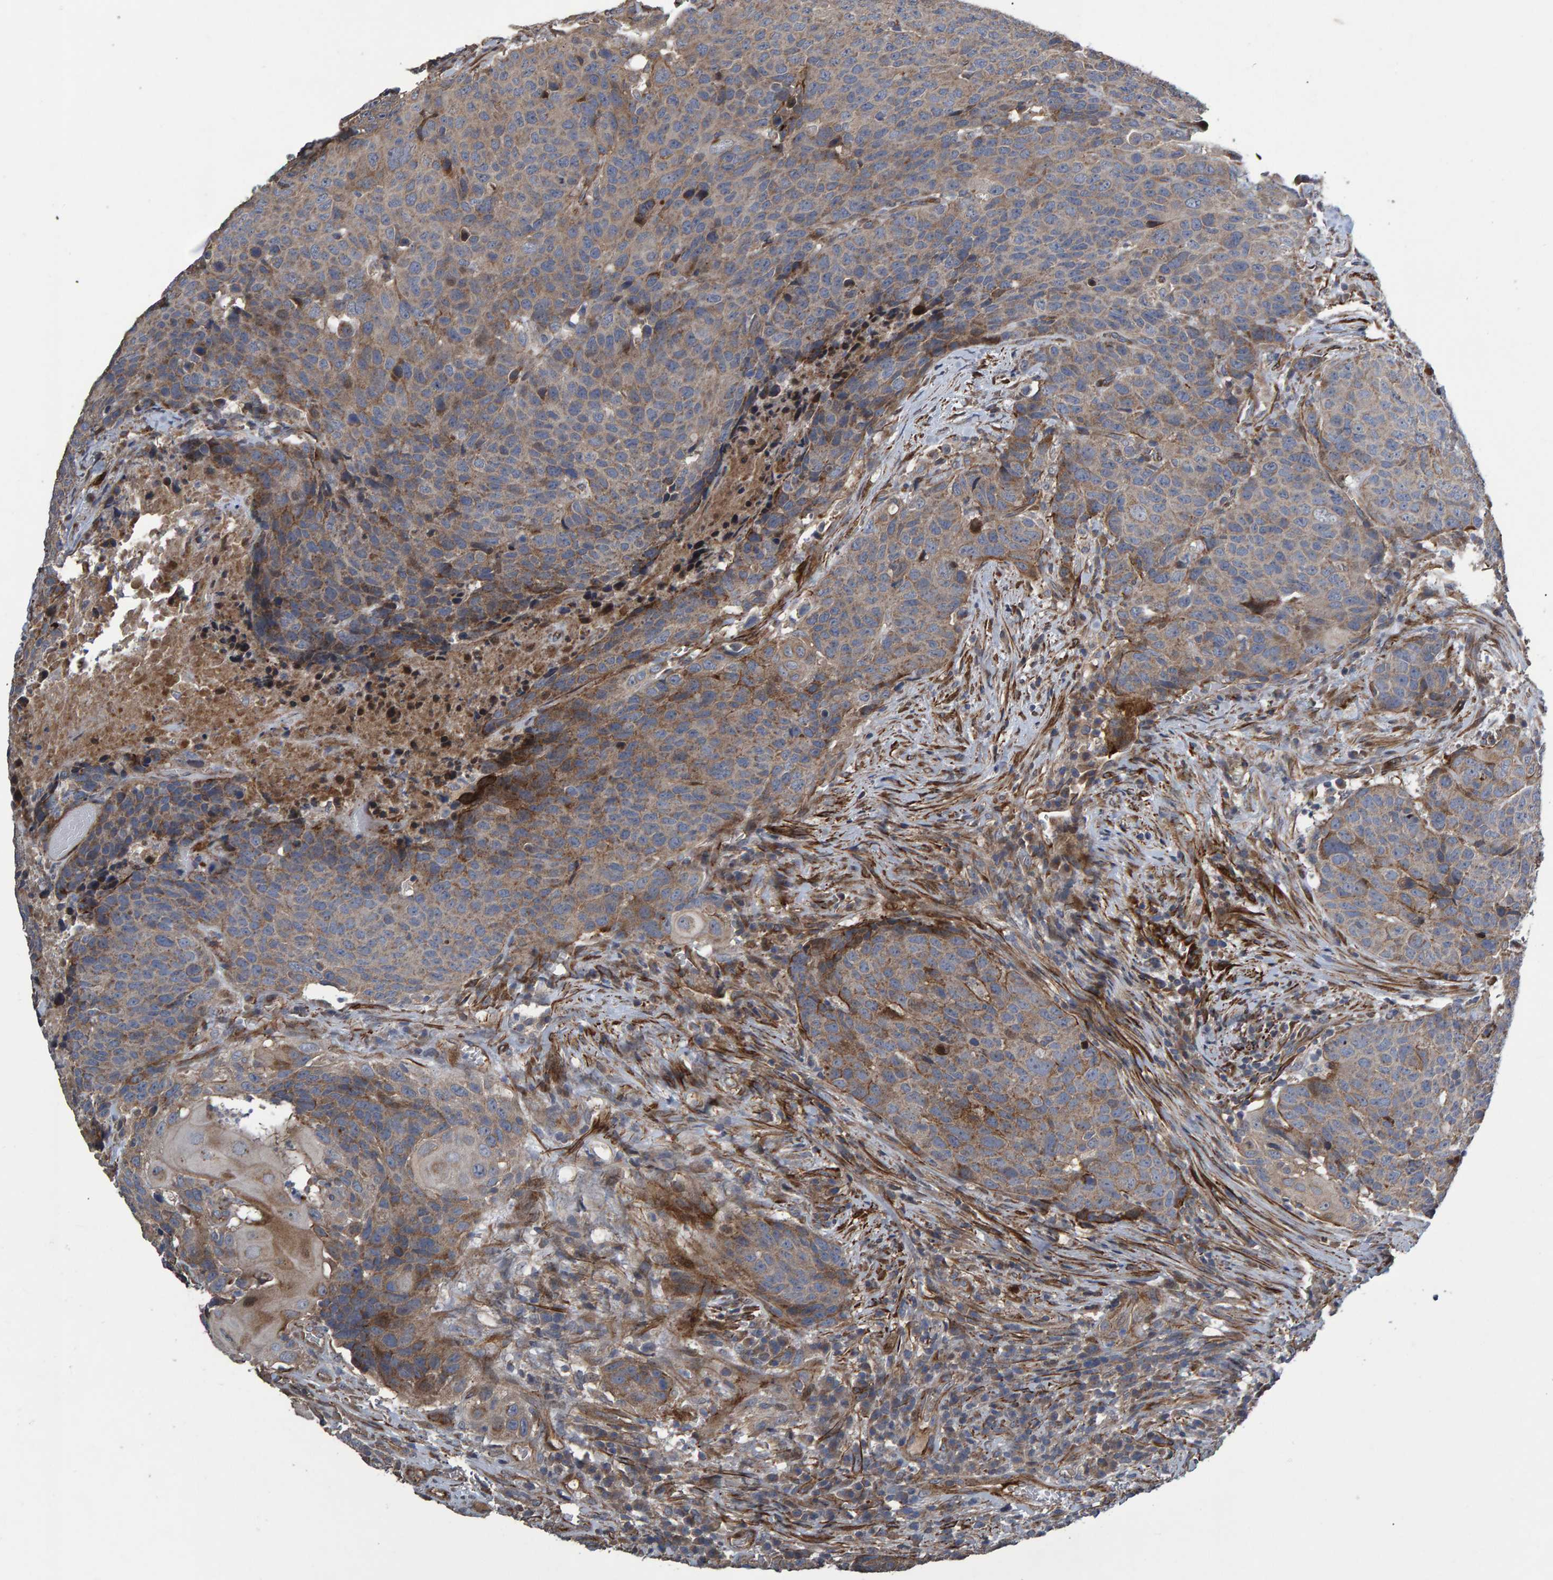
{"staining": {"intensity": "weak", "quantity": ">75%", "location": "cytoplasmic/membranous"}, "tissue": "head and neck cancer", "cell_type": "Tumor cells", "image_type": "cancer", "snomed": [{"axis": "morphology", "description": "Squamous cell carcinoma, NOS"}, {"axis": "topography", "description": "Head-Neck"}], "caption": "Human head and neck cancer (squamous cell carcinoma) stained for a protein (brown) displays weak cytoplasmic/membranous positive expression in approximately >75% of tumor cells.", "gene": "SLIT2", "patient": {"sex": "male", "age": 66}}